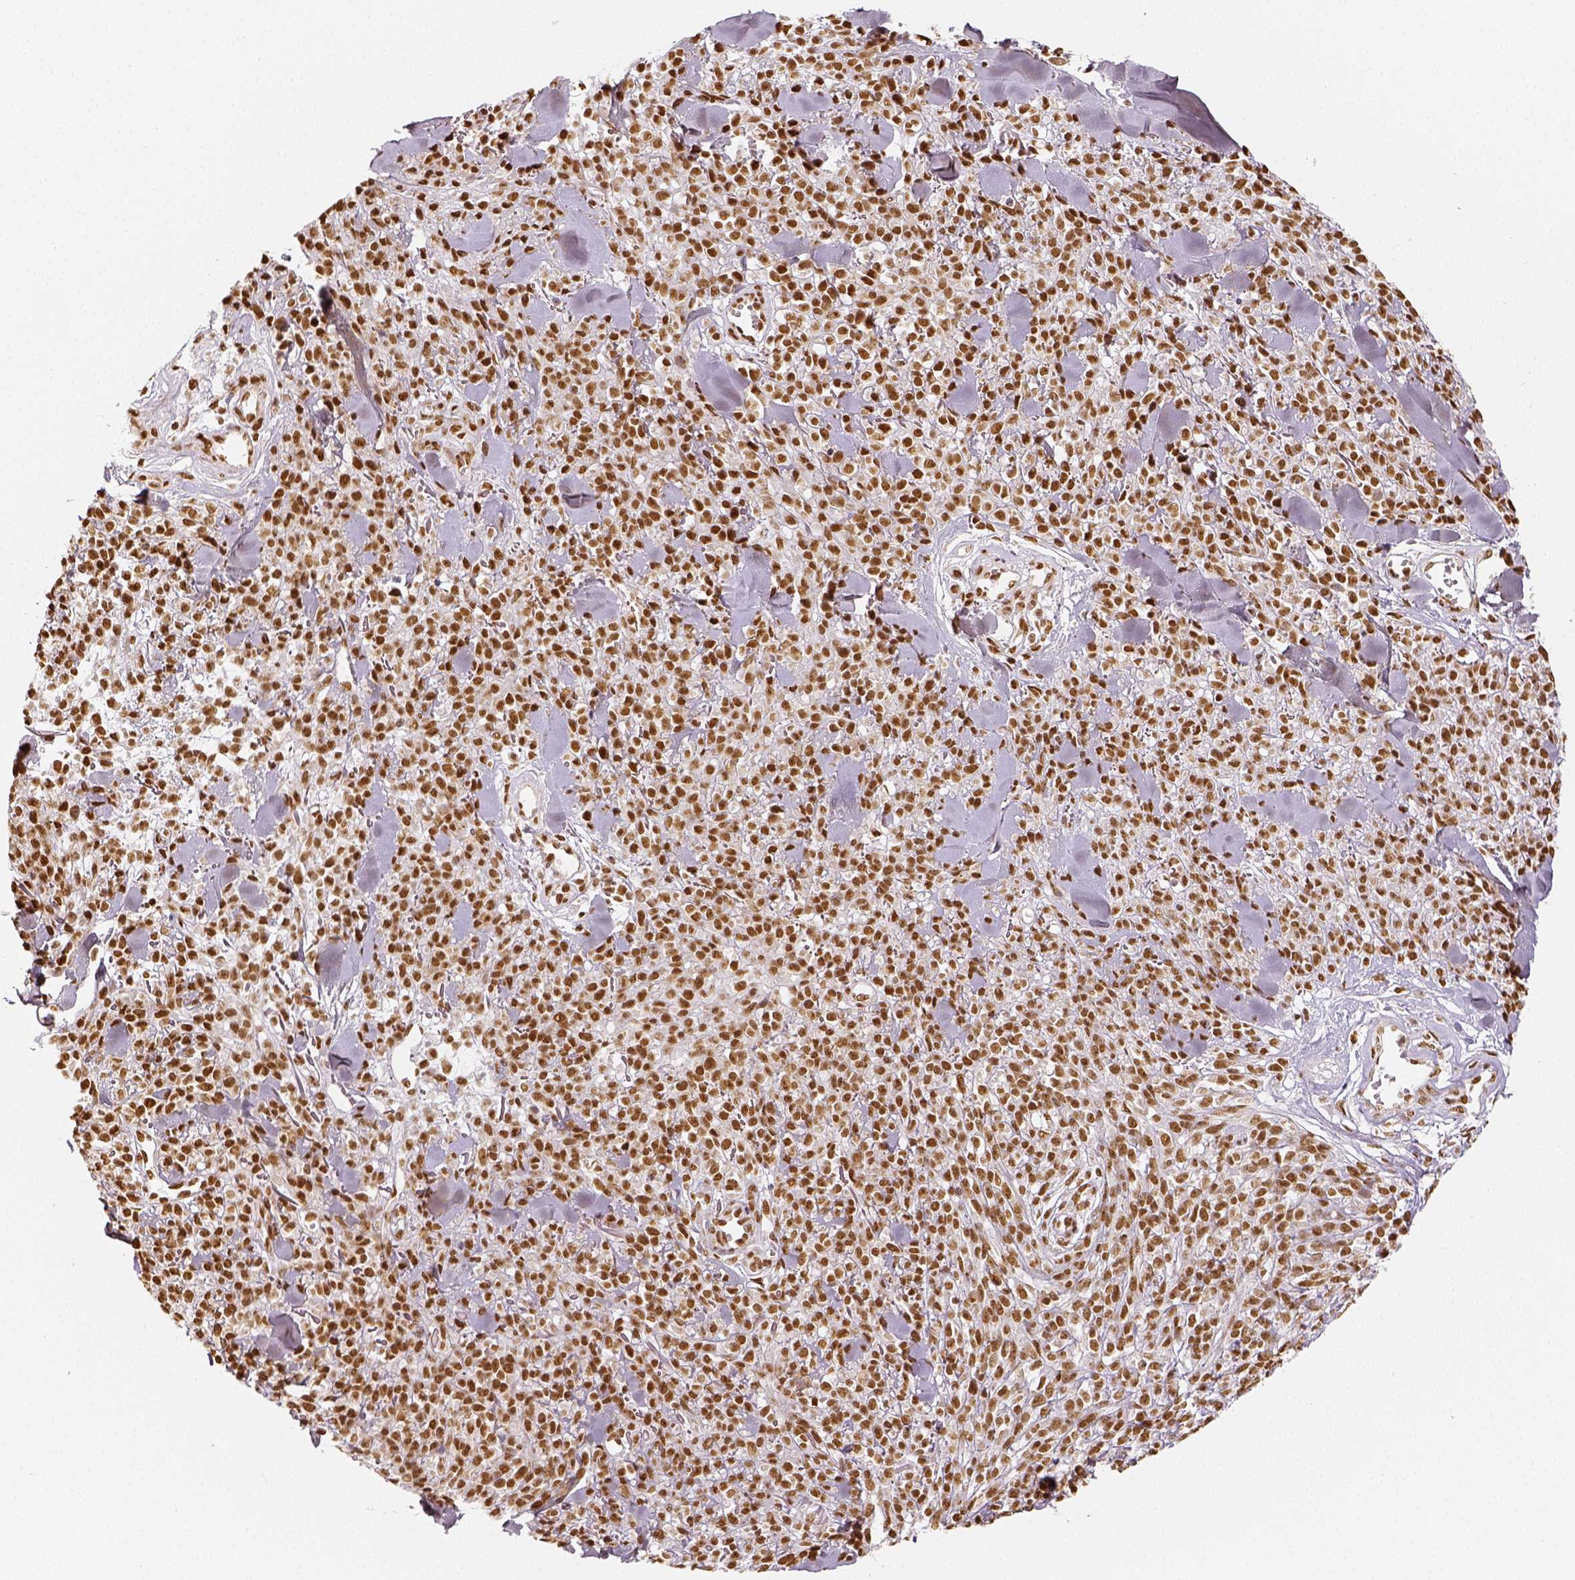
{"staining": {"intensity": "moderate", "quantity": ">75%", "location": "nuclear"}, "tissue": "melanoma", "cell_type": "Tumor cells", "image_type": "cancer", "snomed": [{"axis": "morphology", "description": "Malignant melanoma, NOS"}, {"axis": "topography", "description": "Skin"}, {"axis": "topography", "description": "Skin of trunk"}], "caption": "Melanoma stained with a protein marker exhibits moderate staining in tumor cells.", "gene": "KDM5B", "patient": {"sex": "male", "age": 74}}